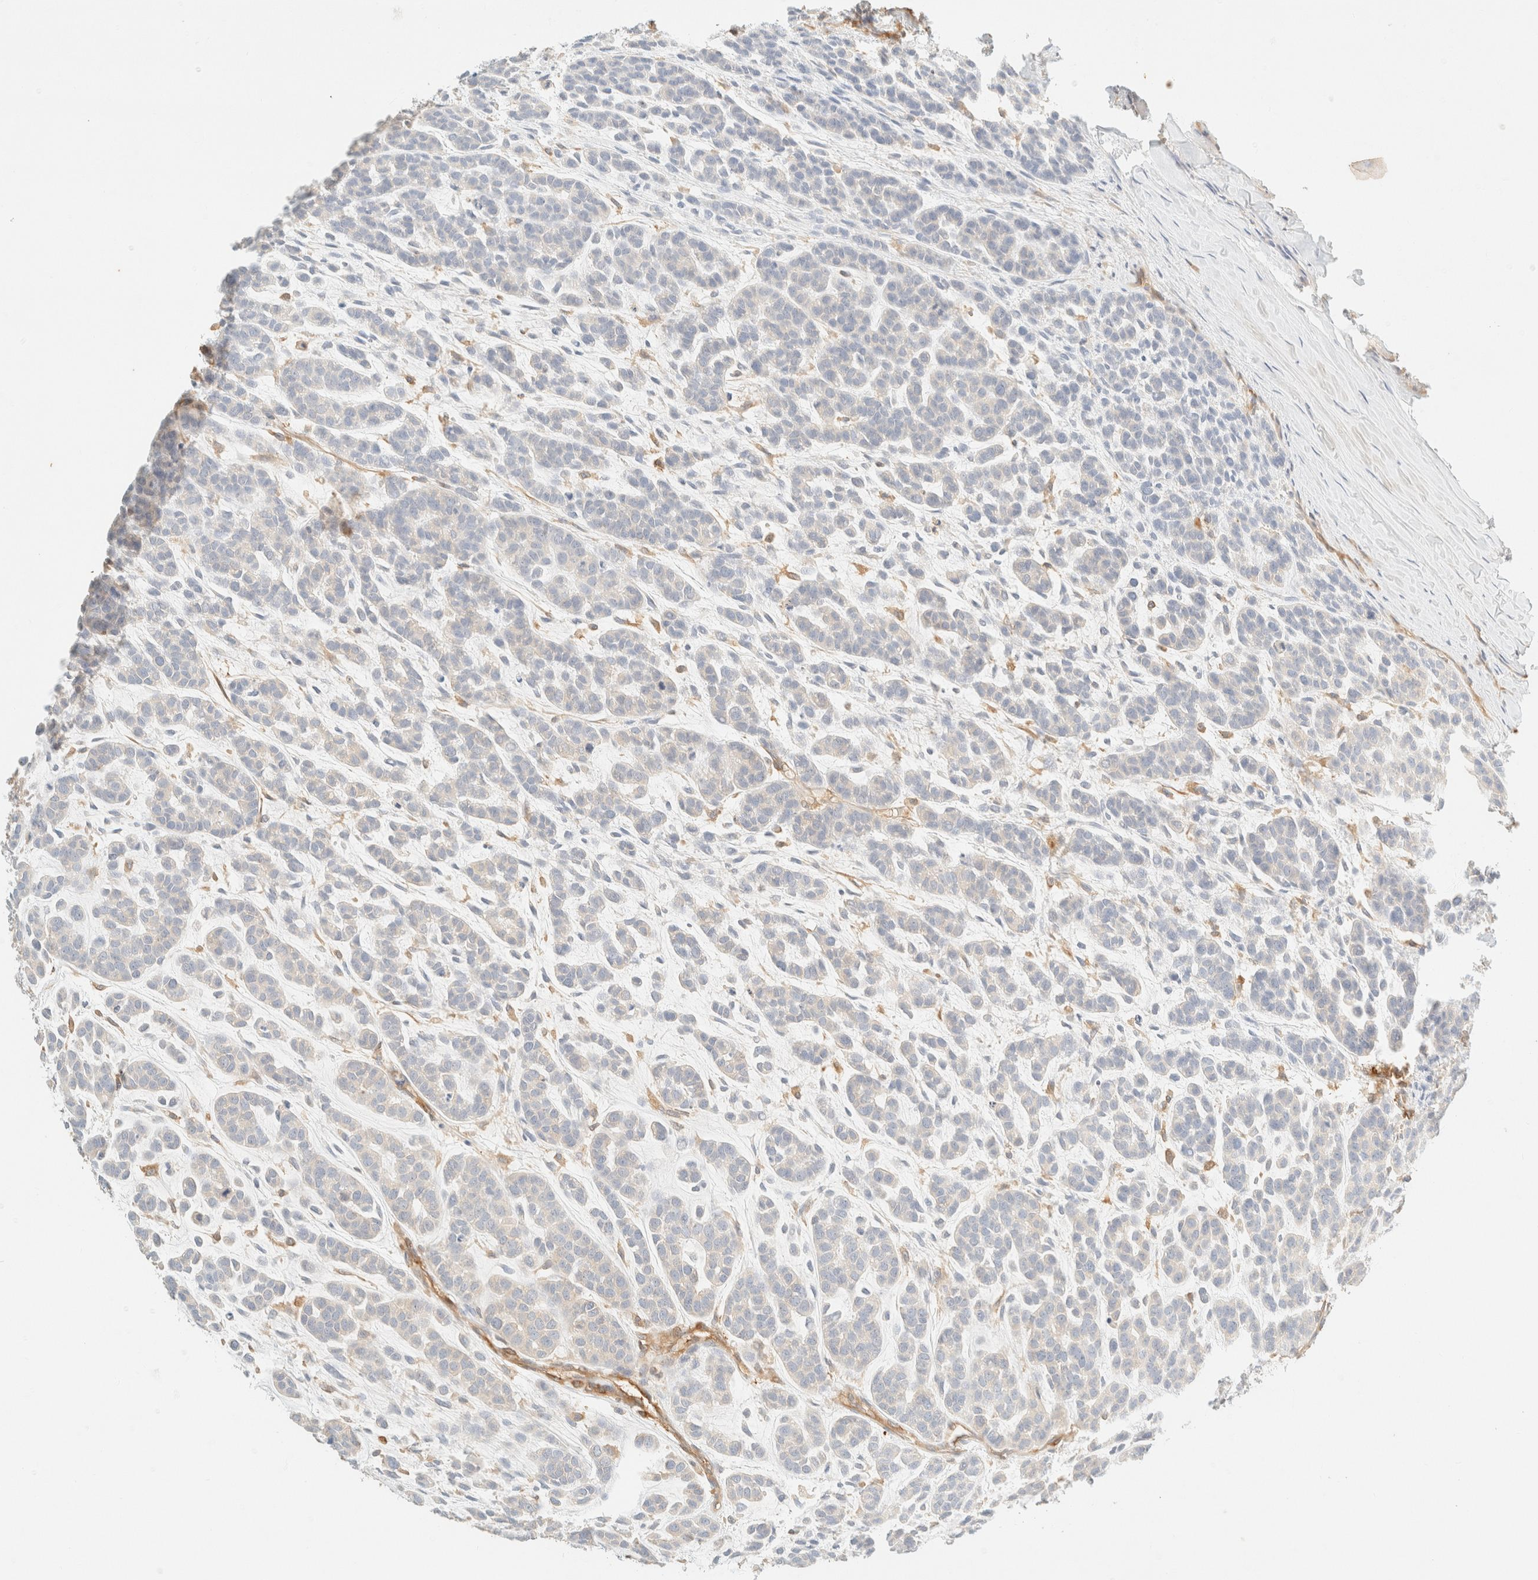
{"staining": {"intensity": "negative", "quantity": "none", "location": "none"}, "tissue": "head and neck cancer", "cell_type": "Tumor cells", "image_type": "cancer", "snomed": [{"axis": "morphology", "description": "Adenocarcinoma, NOS"}, {"axis": "morphology", "description": "Adenoma, NOS"}, {"axis": "topography", "description": "Head-Neck"}], "caption": "Adenoma (head and neck) was stained to show a protein in brown. There is no significant expression in tumor cells.", "gene": "FHOD1", "patient": {"sex": "female", "age": 55}}